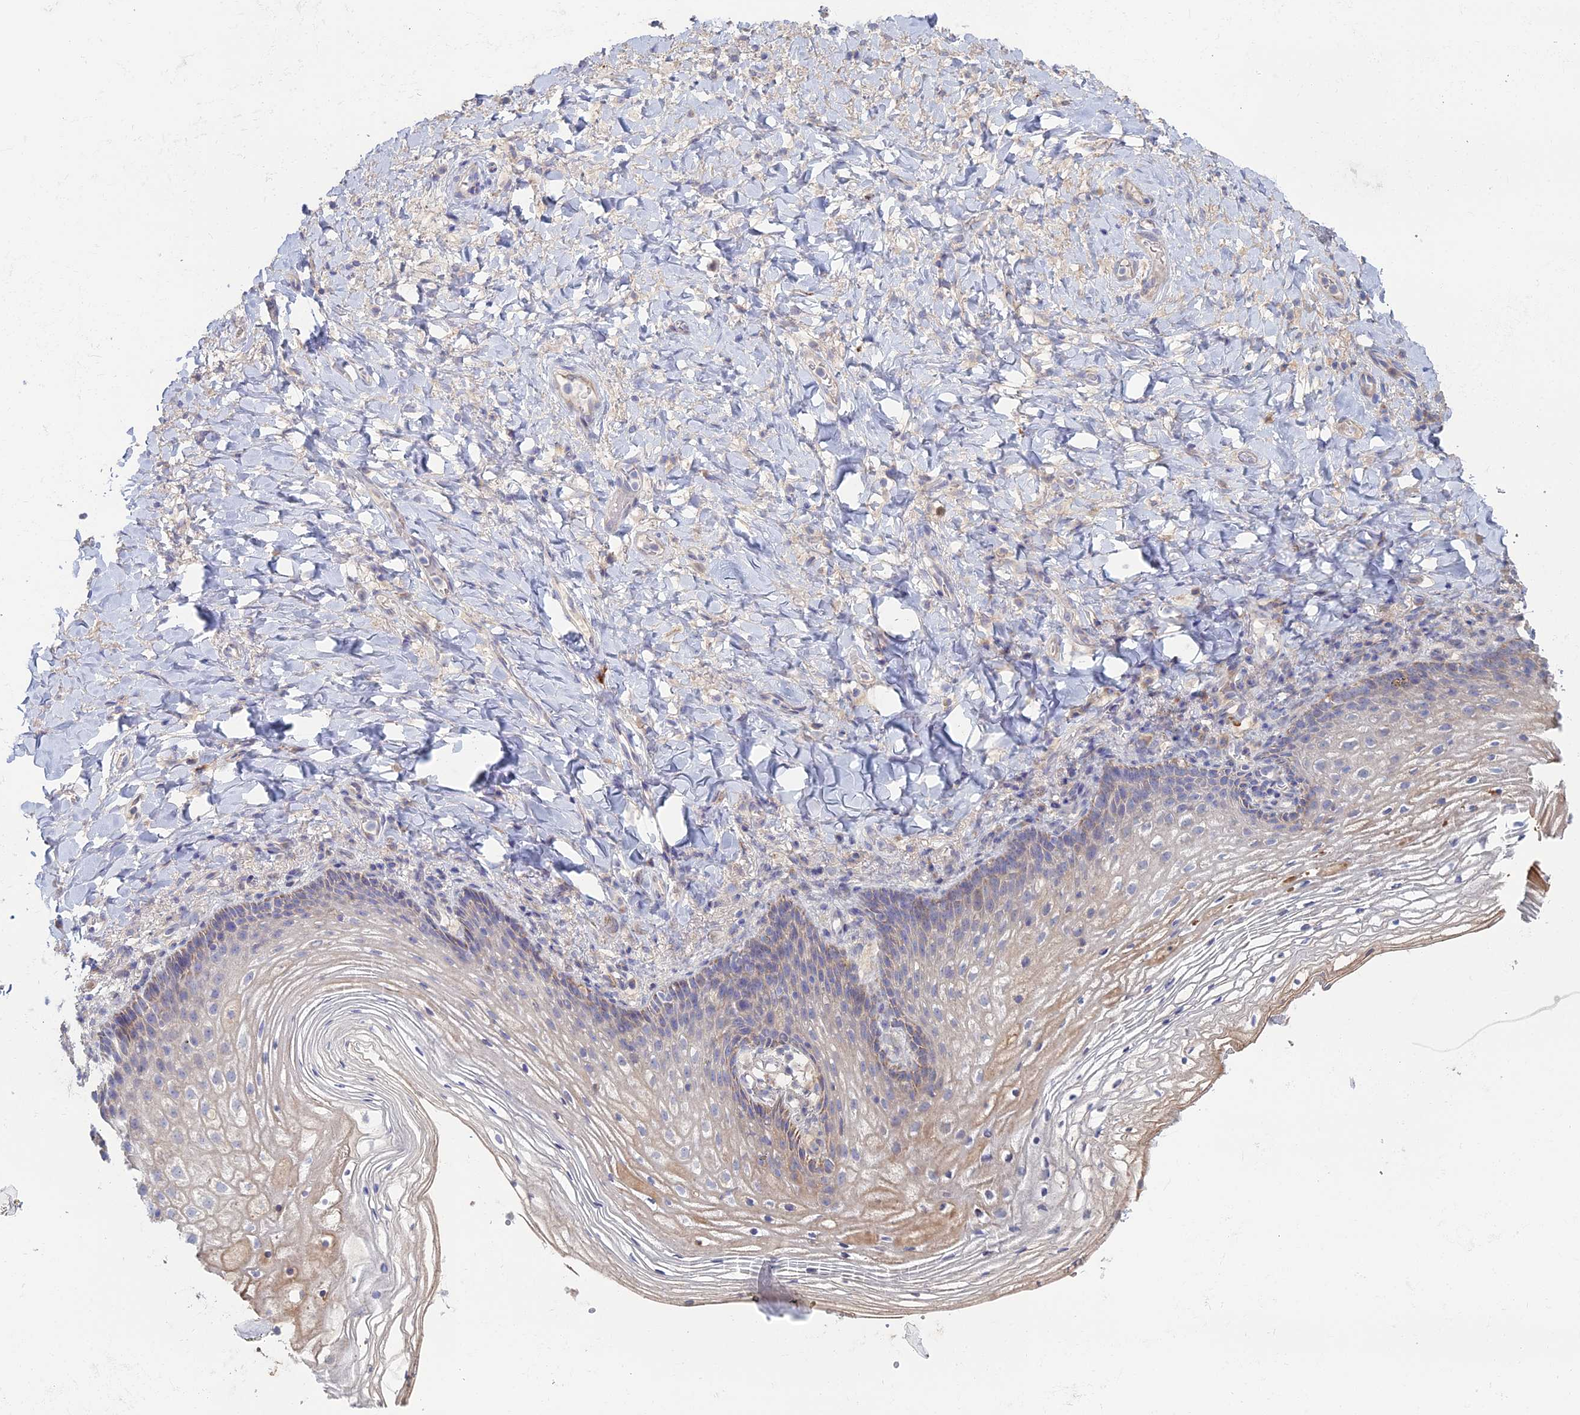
{"staining": {"intensity": "weak", "quantity": "25%-75%", "location": "cytoplasmic/membranous"}, "tissue": "vagina", "cell_type": "Squamous epithelial cells", "image_type": "normal", "snomed": [{"axis": "morphology", "description": "Normal tissue, NOS"}, {"axis": "topography", "description": "Vagina"}], "caption": "The photomicrograph shows a brown stain indicating the presence of a protein in the cytoplasmic/membranous of squamous epithelial cells in vagina. Using DAB (brown) and hematoxylin (blue) stains, captured at high magnification using brightfield microscopy.", "gene": "ARL16", "patient": {"sex": "female", "age": 60}}